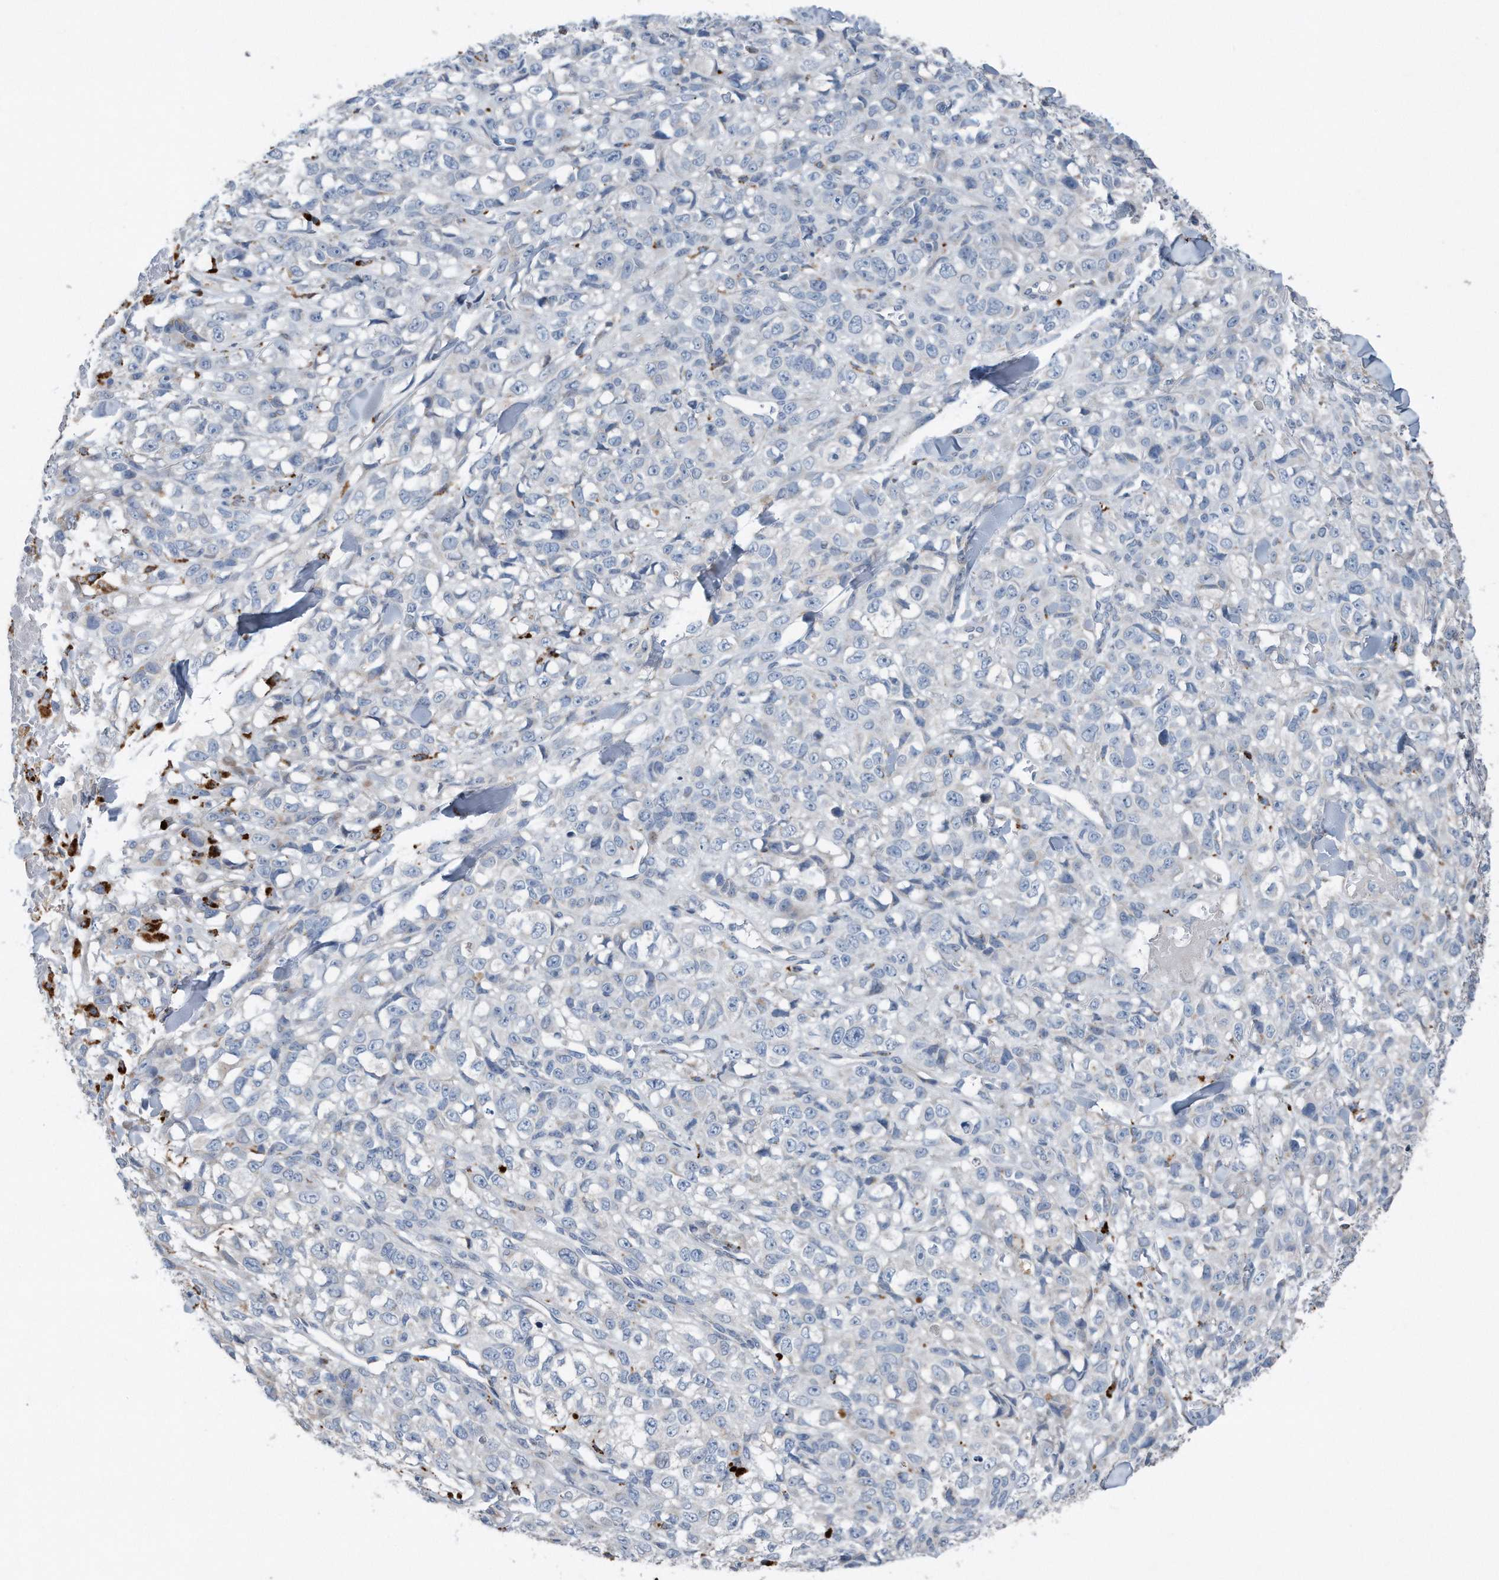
{"staining": {"intensity": "negative", "quantity": "none", "location": "none"}, "tissue": "melanoma", "cell_type": "Tumor cells", "image_type": "cancer", "snomed": [{"axis": "morphology", "description": "Malignant melanoma, Metastatic site"}, {"axis": "topography", "description": "Skin"}], "caption": "Immunohistochemistry (IHC) histopathology image of neoplastic tissue: malignant melanoma (metastatic site) stained with DAB (3,3'-diaminobenzidine) reveals no significant protein positivity in tumor cells. Nuclei are stained in blue.", "gene": "ZNF772", "patient": {"sex": "female", "age": 72}}